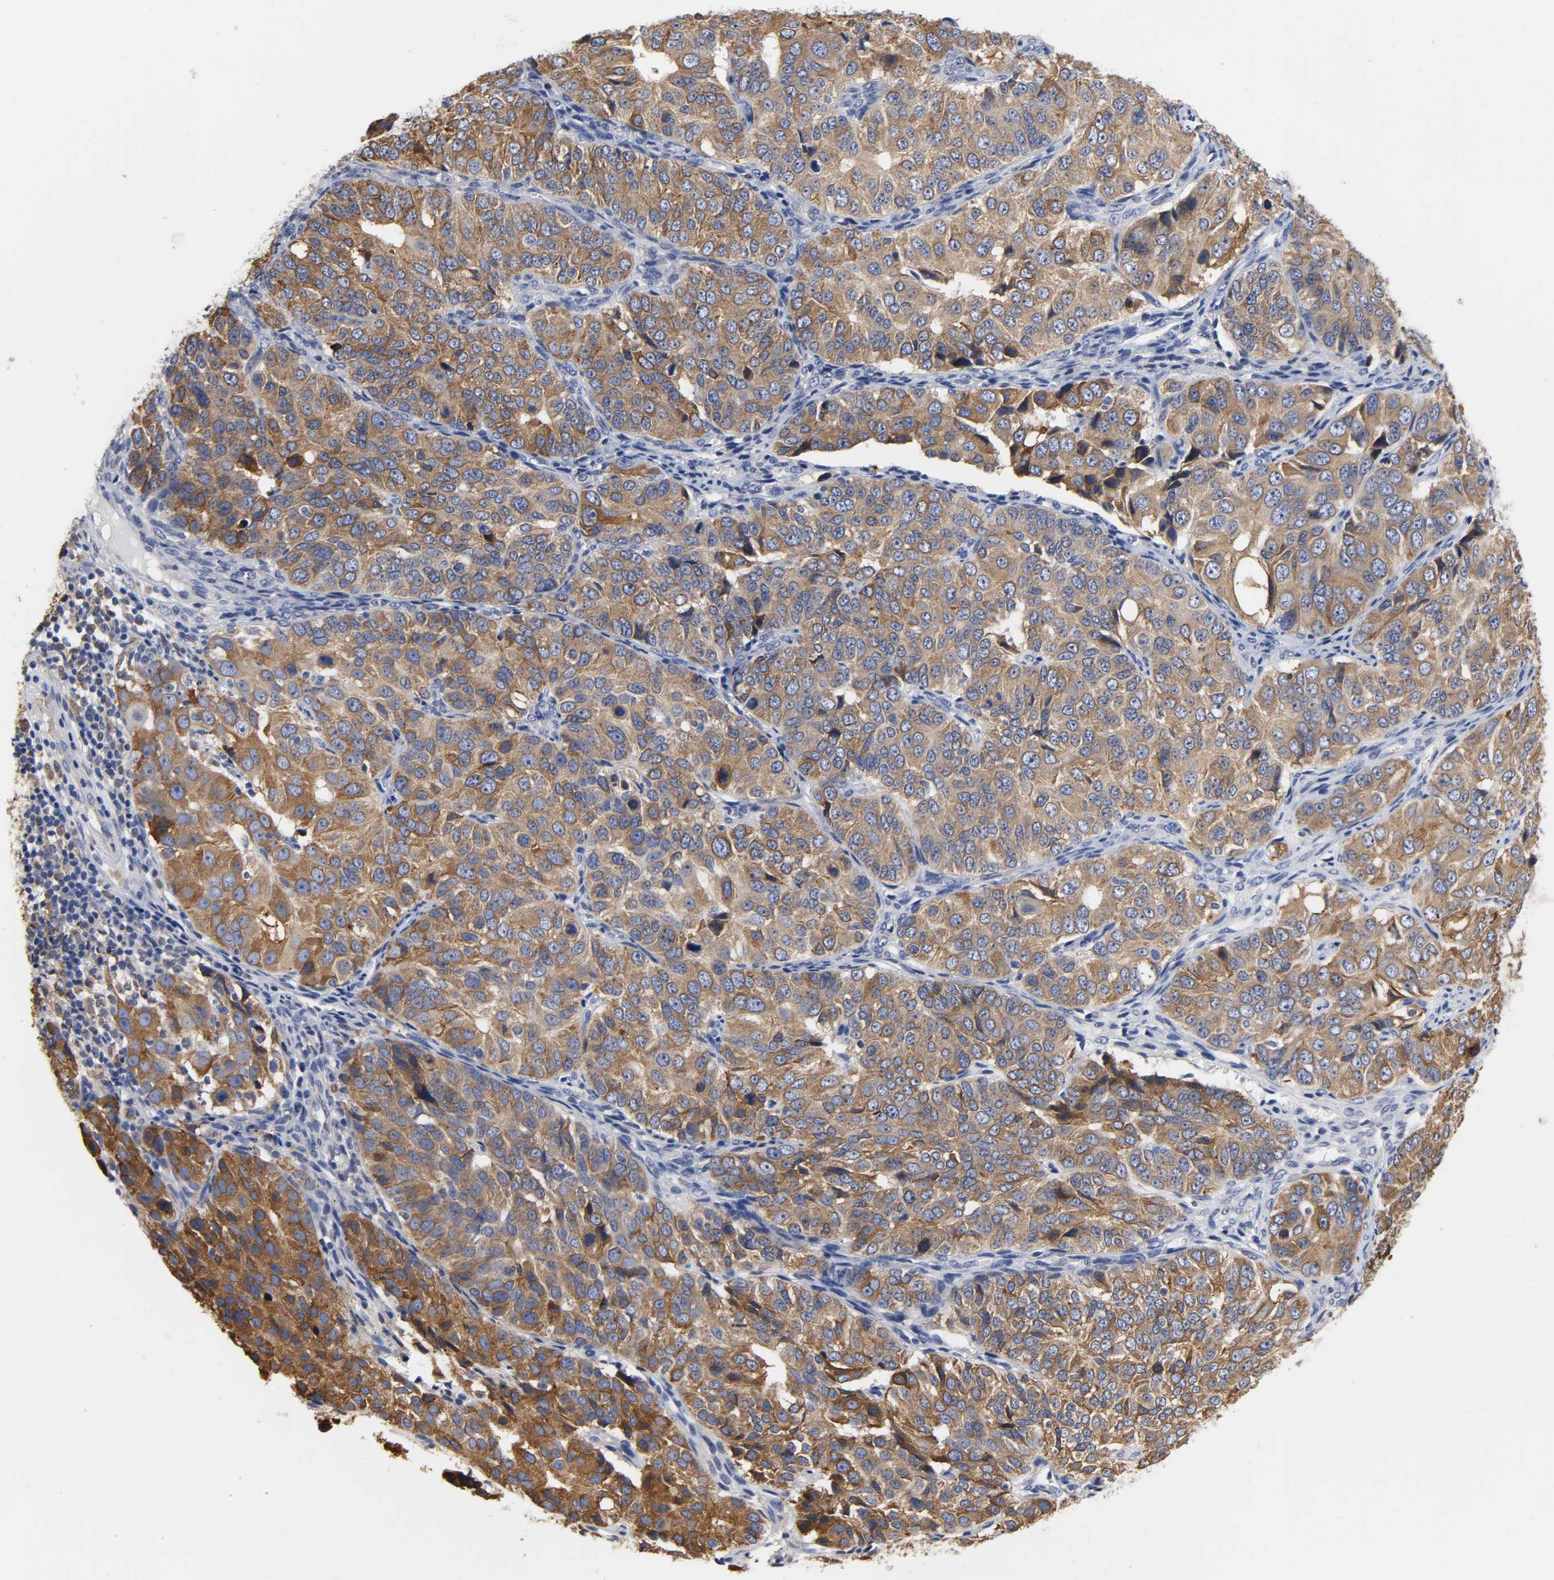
{"staining": {"intensity": "strong", "quantity": ">75%", "location": "cytoplasmic/membranous"}, "tissue": "ovarian cancer", "cell_type": "Tumor cells", "image_type": "cancer", "snomed": [{"axis": "morphology", "description": "Carcinoma, endometroid"}, {"axis": "topography", "description": "Ovary"}], "caption": "High-power microscopy captured an immunohistochemistry (IHC) photomicrograph of ovarian endometroid carcinoma, revealing strong cytoplasmic/membranous staining in about >75% of tumor cells. (DAB IHC, brown staining for protein, blue staining for nuclei).", "gene": "HCK", "patient": {"sex": "female", "age": 51}}